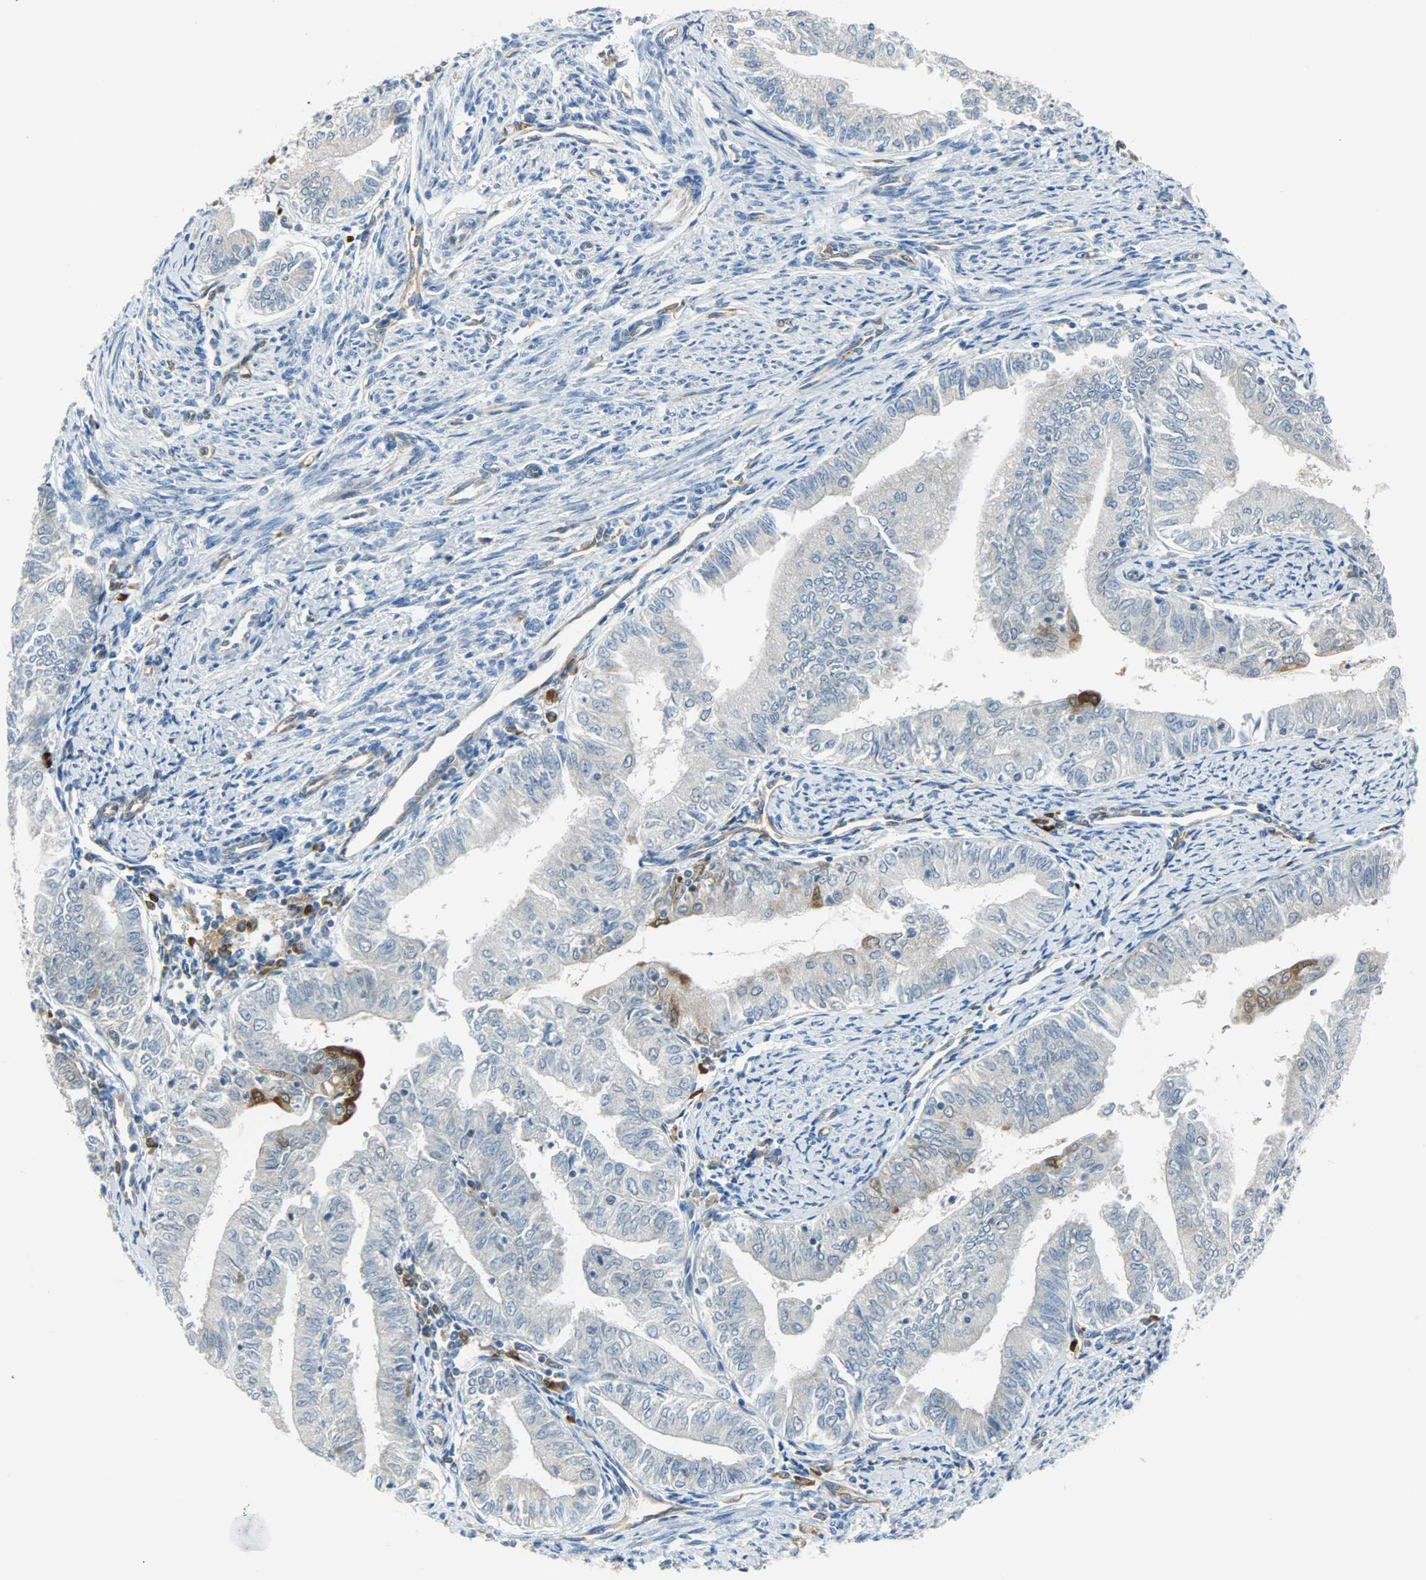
{"staining": {"intensity": "negative", "quantity": "none", "location": "none"}, "tissue": "endometrial cancer", "cell_type": "Tumor cells", "image_type": "cancer", "snomed": [{"axis": "morphology", "description": "Adenocarcinoma, NOS"}, {"axis": "topography", "description": "Endometrium"}], "caption": "A photomicrograph of adenocarcinoma (endometrial) stained for a protein exhibits no brown staining in tumor cells.", "gene": "WARS1", "patient": {"sex": "female", "age": 66}}